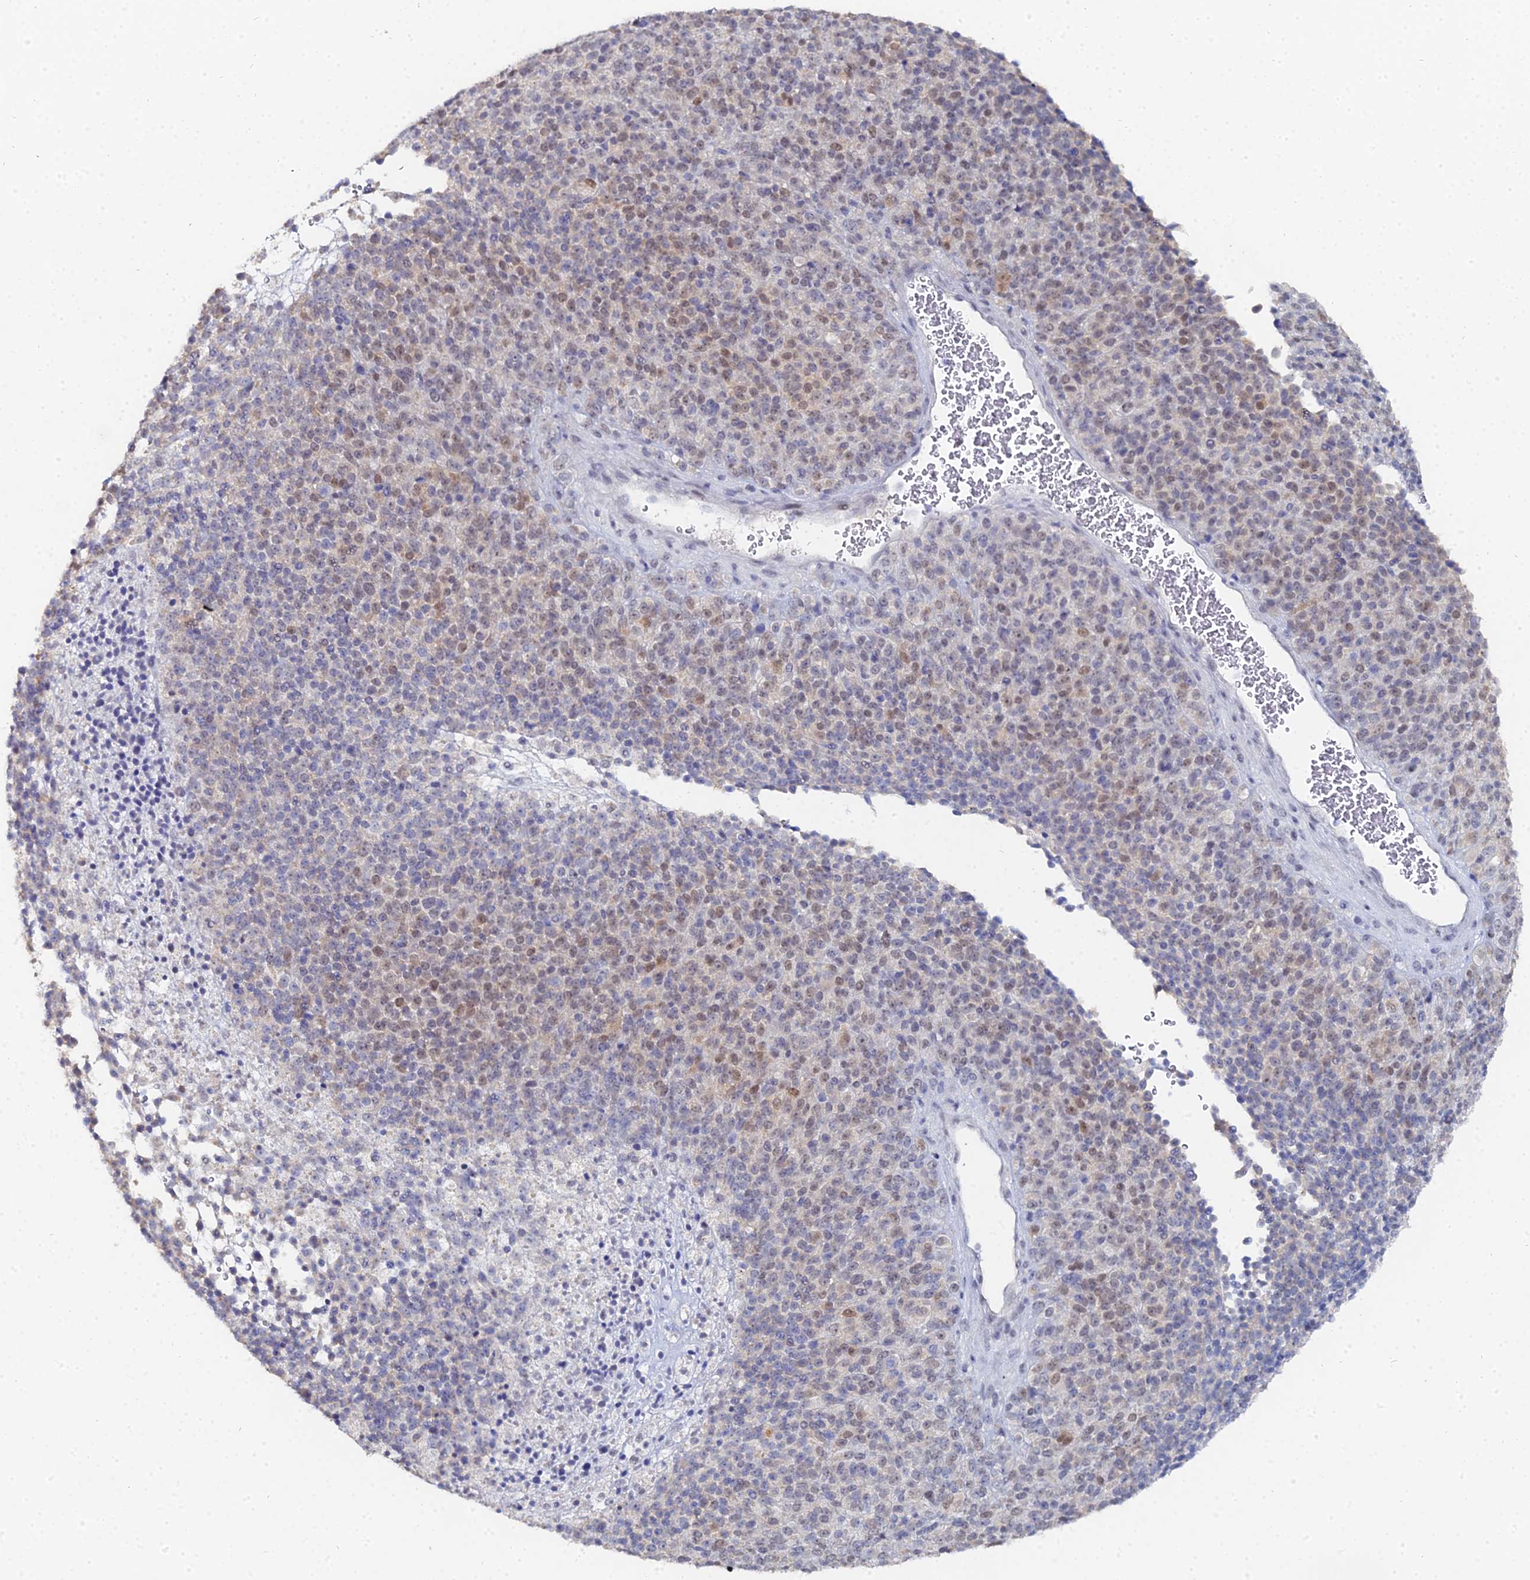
{"staining": {"intensity": "weak", "quantity": "25%-75%", "location": "nuclear"}, "tissue": "melanoma", "cell_type": "Tumor cells", "image_type": "cancer", "snomed": [{"axis": "morphology", "description": "Malignant melanoma, Metastatic site"}, {"axis": "topography", "description": "Brain"}], "caption": "Immunohistochemical staining of human malignant melanoma (metastatic site) reveals weak nuclear protein staining in about 25%-75% of tumor cells. (IHC, brightfield microscopy, high magnification).", "gene": "THAP4", "patient": {"sex": "female", "age": 56}}